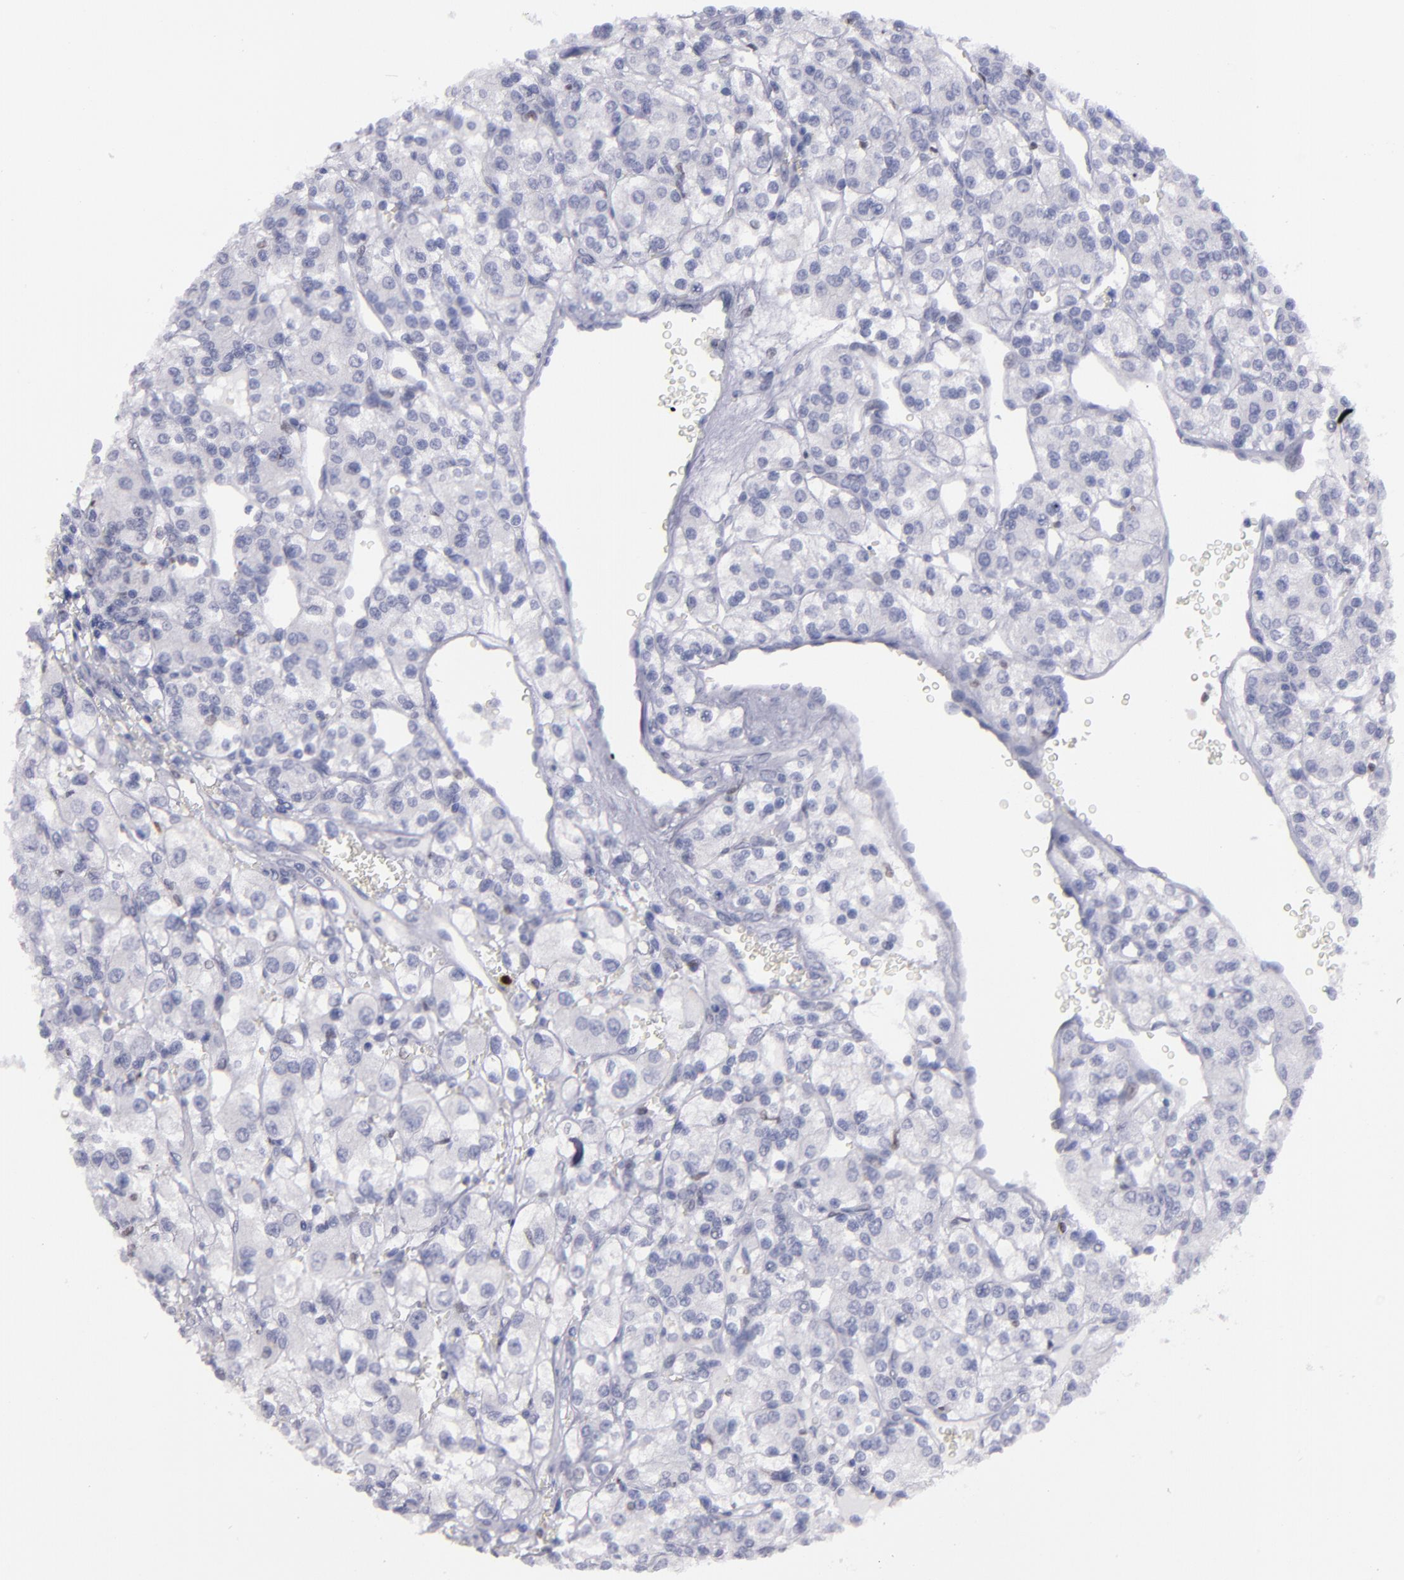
{"staining": {"intensity": "negative", "quantity": "none", "location": "none"}, "tissue": "renal cancer", "cell_type": "Tumor cells", "image_type": "cancer", "snomed": [{"axis": "morphology", "description": "Adenocarcinoma, NOS"}, {"axis": "topography", "description": "Kidney"}], "caption": "DAB immunohistochemical staining of human renal cancer (adenocarcinoma) displays no significant expression in tumor cells. (Stains: DAB immunohistochemistry with hematoxylin counter stain, Microscopy: brightfield microscopy at high magnification).", "gene": "IRF8", "patient": {"sex": "female", "age": 62}}